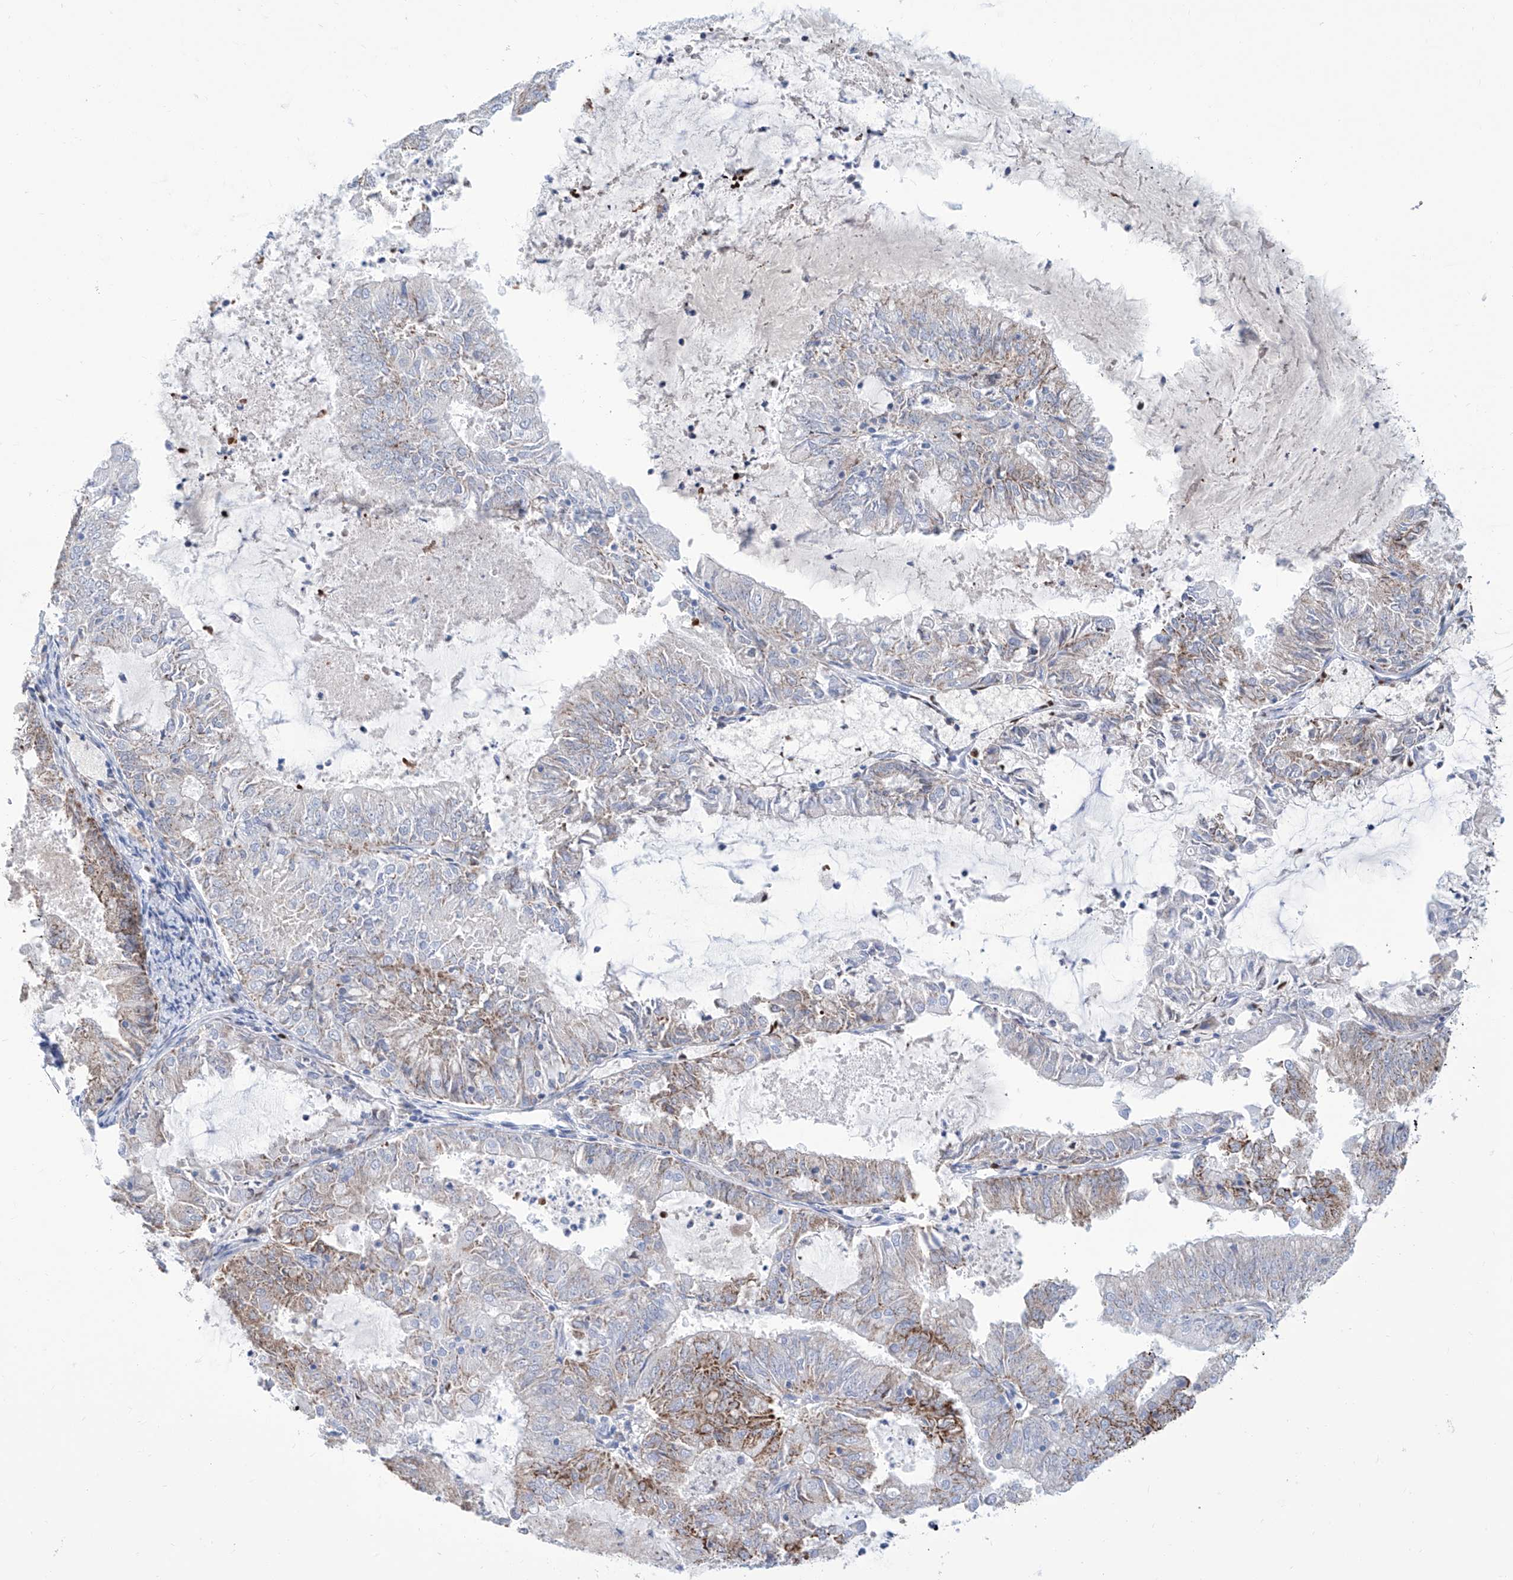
{"staining": {"intensity": "moderate", "quantity": "<25%", "location": "cytoplasmic/membranous"}, "tissue": "endometrial cancer", "cell_type": "Tumor cells", "image_type": "cancer", "snomed": [{"axis": "morphology", "description": "Adenocarcinoma, NOS"}, {"axis": "topography", "description": "Endometrium"}], "caption": "Human endometrial cancer (adenocarcinoma) stained with a protein marker reveals moderate staining in tumor cells.", "gene": "ALDH6A1", "patient": {"sex": "female", "age": 57}}